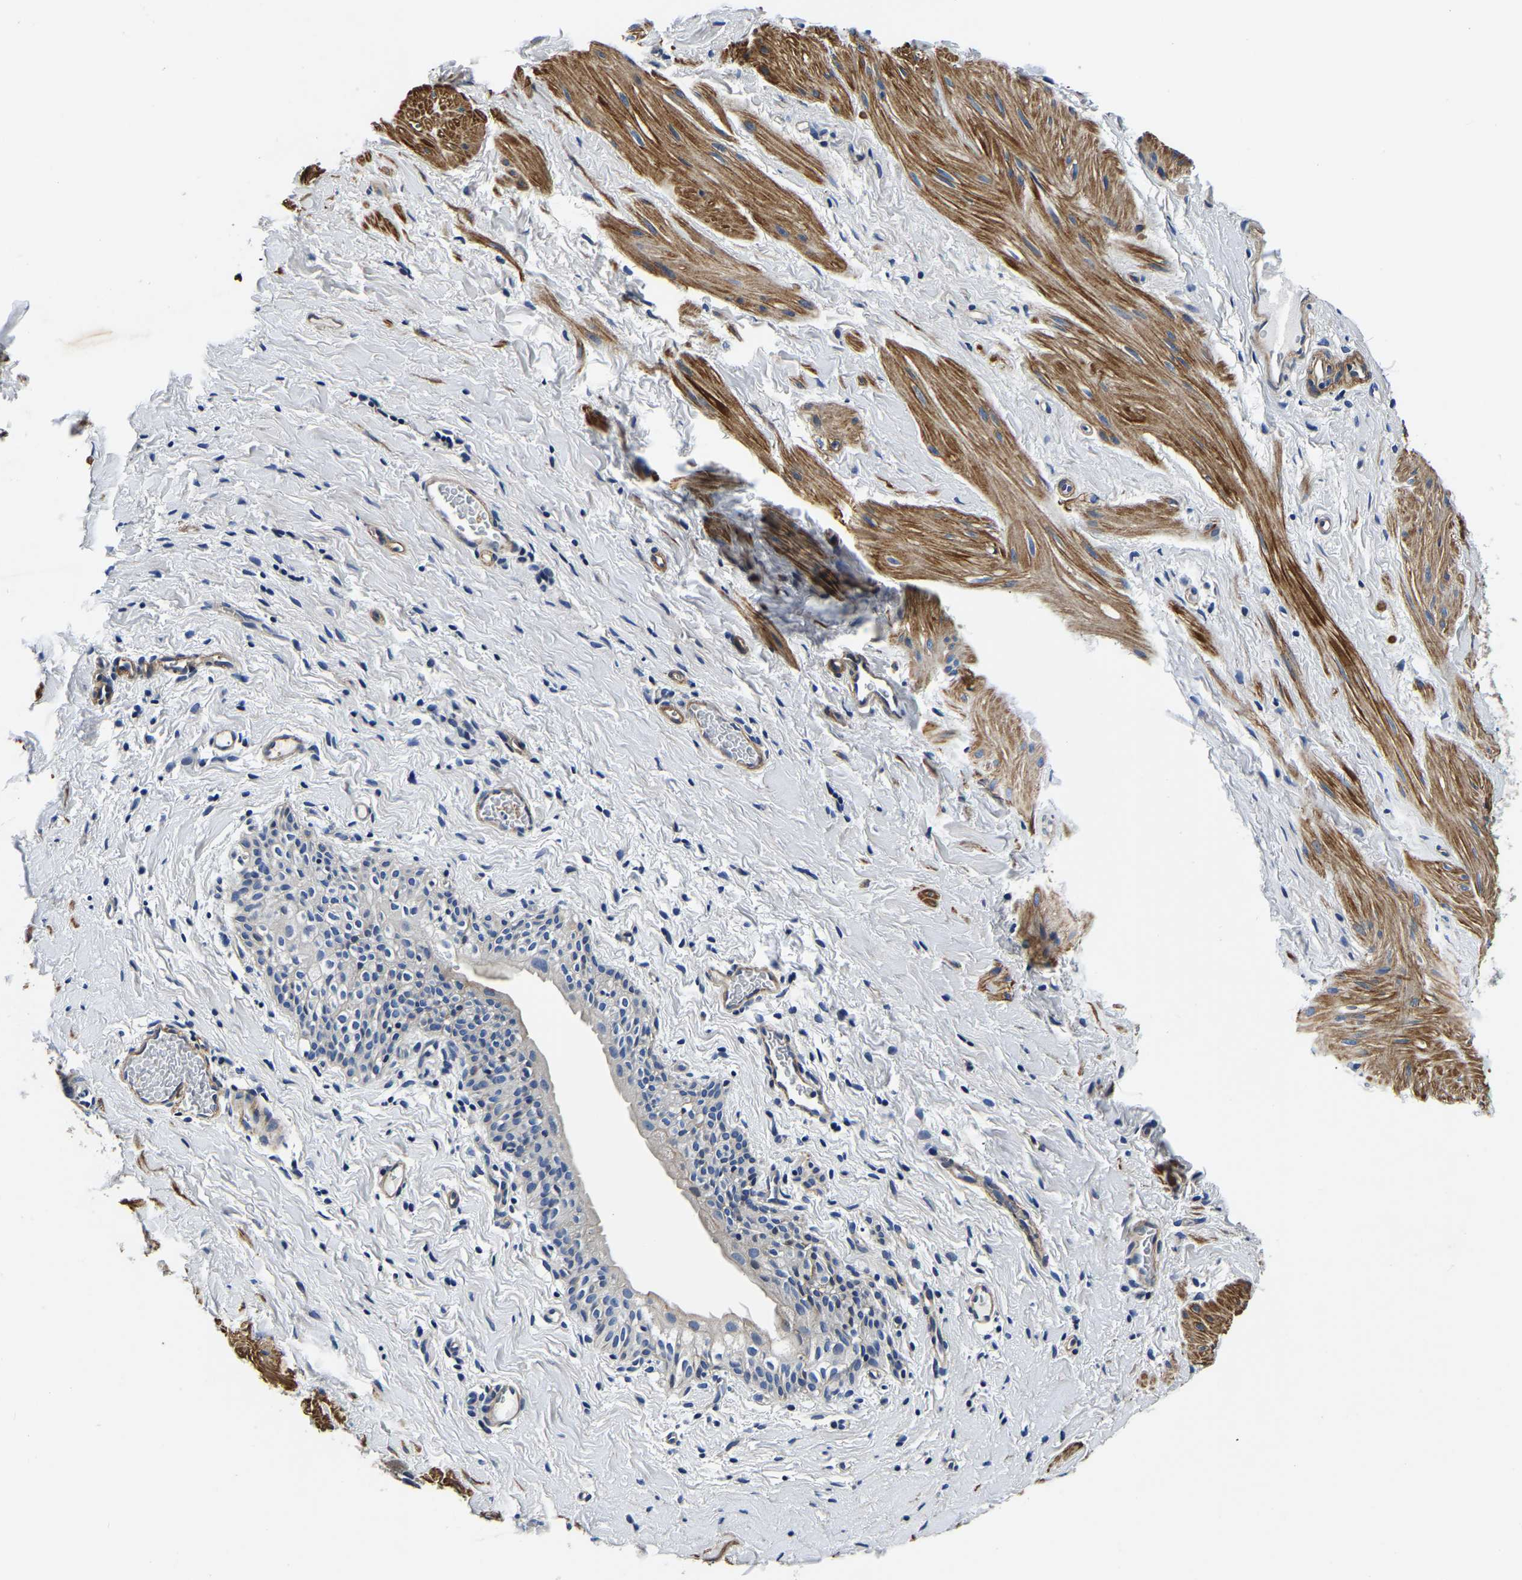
{"staining": {"intensity": "moderate", "quantity": ">75%", "location": "cytoplasmic/membranous"}, "tissue": "smooth muscle", "cell_type": "Smooth muscle cells", "image_type": "normal", "snomed": [{"axis": "morphology", "description": "Normal tissue, NOS"}, {"axis": "topography", "description": "Smooth muscle"}], "caption": "A medium amount of moderate cytoplasmic/membranous positivity is appreciated in about >75% of smooth muscle cells in benign smooth muscle.", "gene": "KCTD17", "patient": {"sex": "male", "age": 16}}